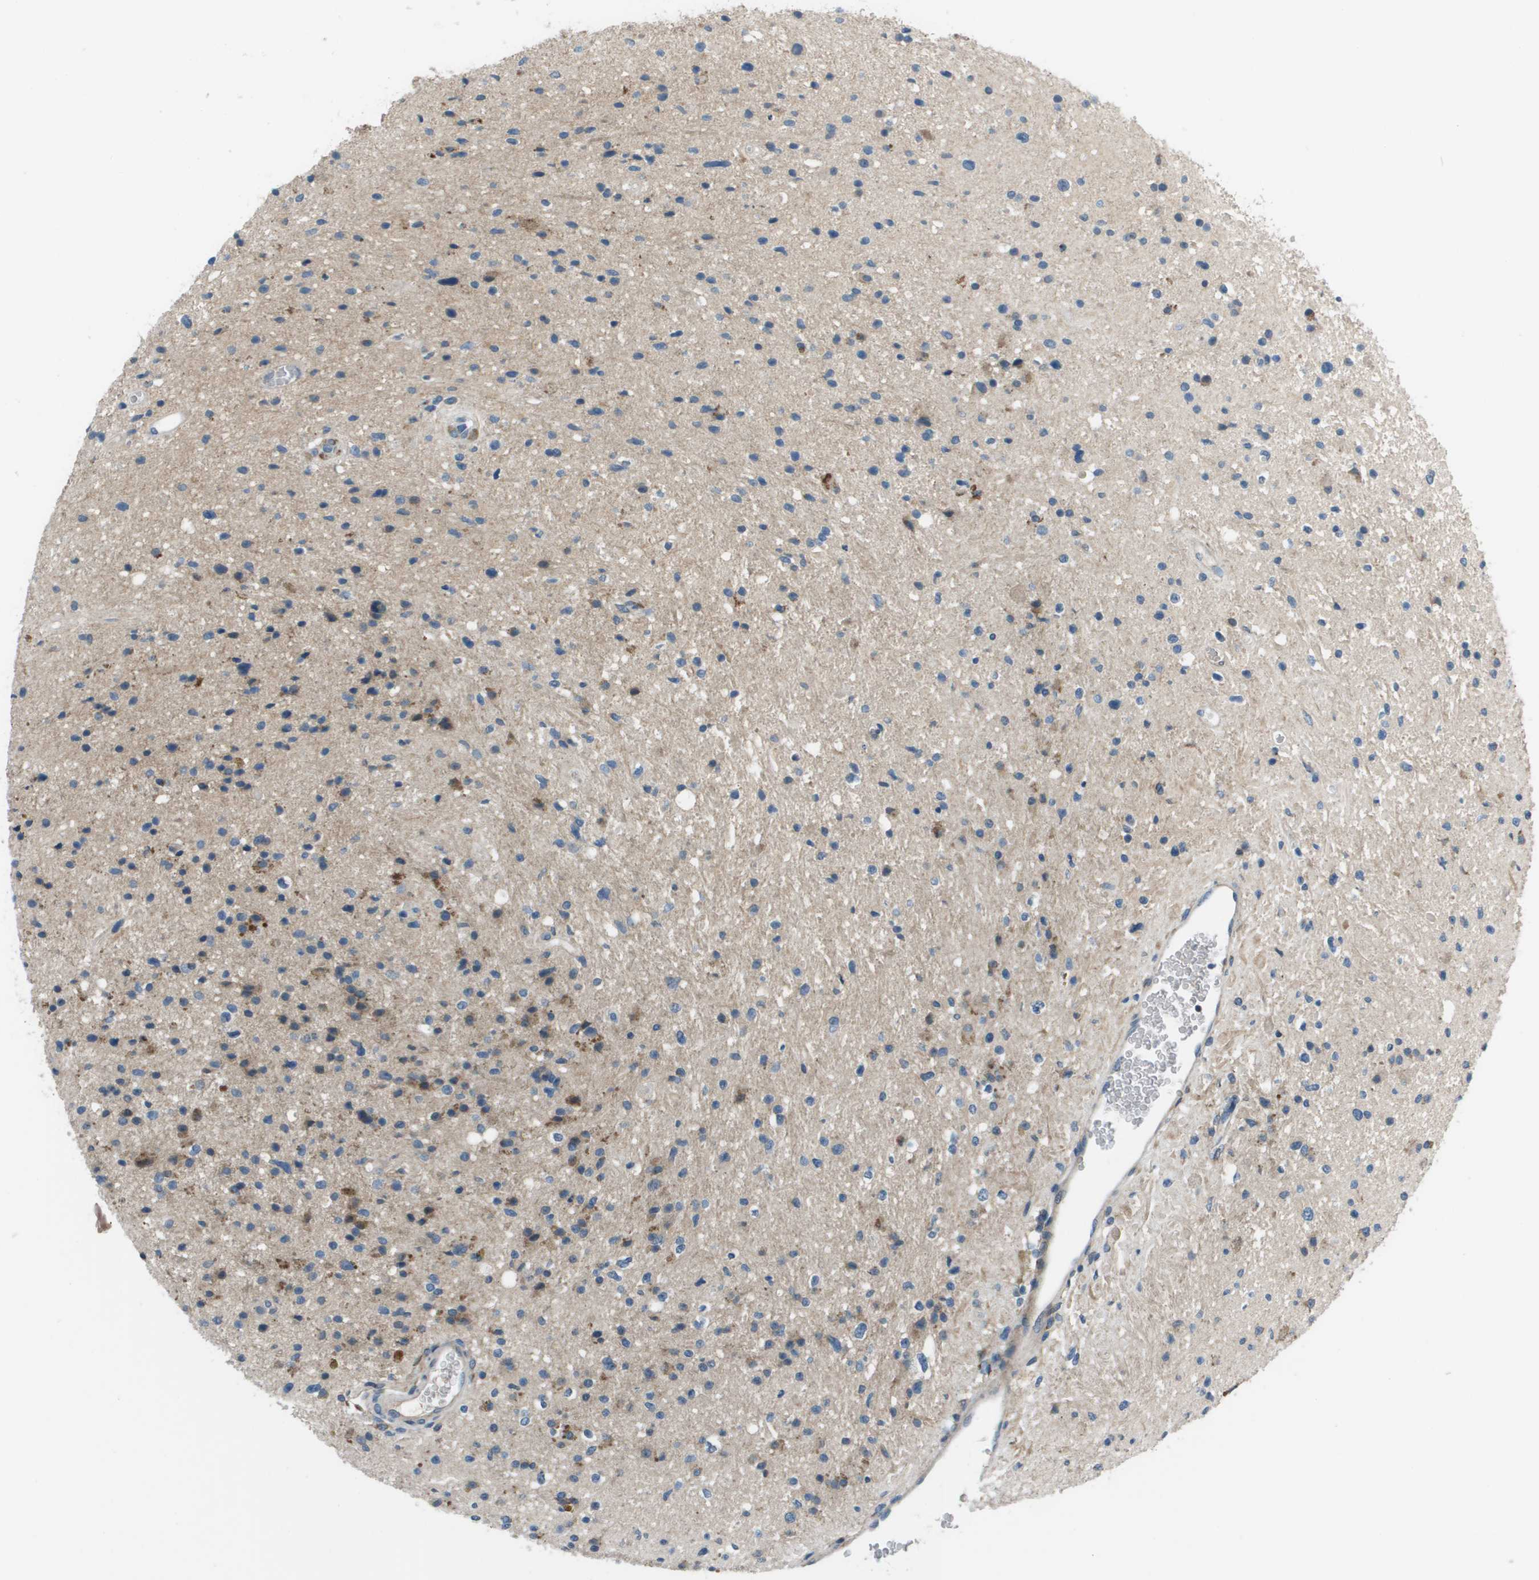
{"staining": {"intensity": "negative", "quantity": "none", "location": "none"}, "tissue": "glioma", "cell_type": "Tumor cells", "image_type": "cancer", "snomed": [{"axis": "morphology", "description": "Glioma, malignant, High grade"}, {"axis": "topography", "description": "Brain"}], "caption": "This is an IHC photomicrograph of high-grade glioma (malignant). There is no expression in tumor cells.", "gene": "PCOLCE", "patient": {"sex": "male", "age": 33}}